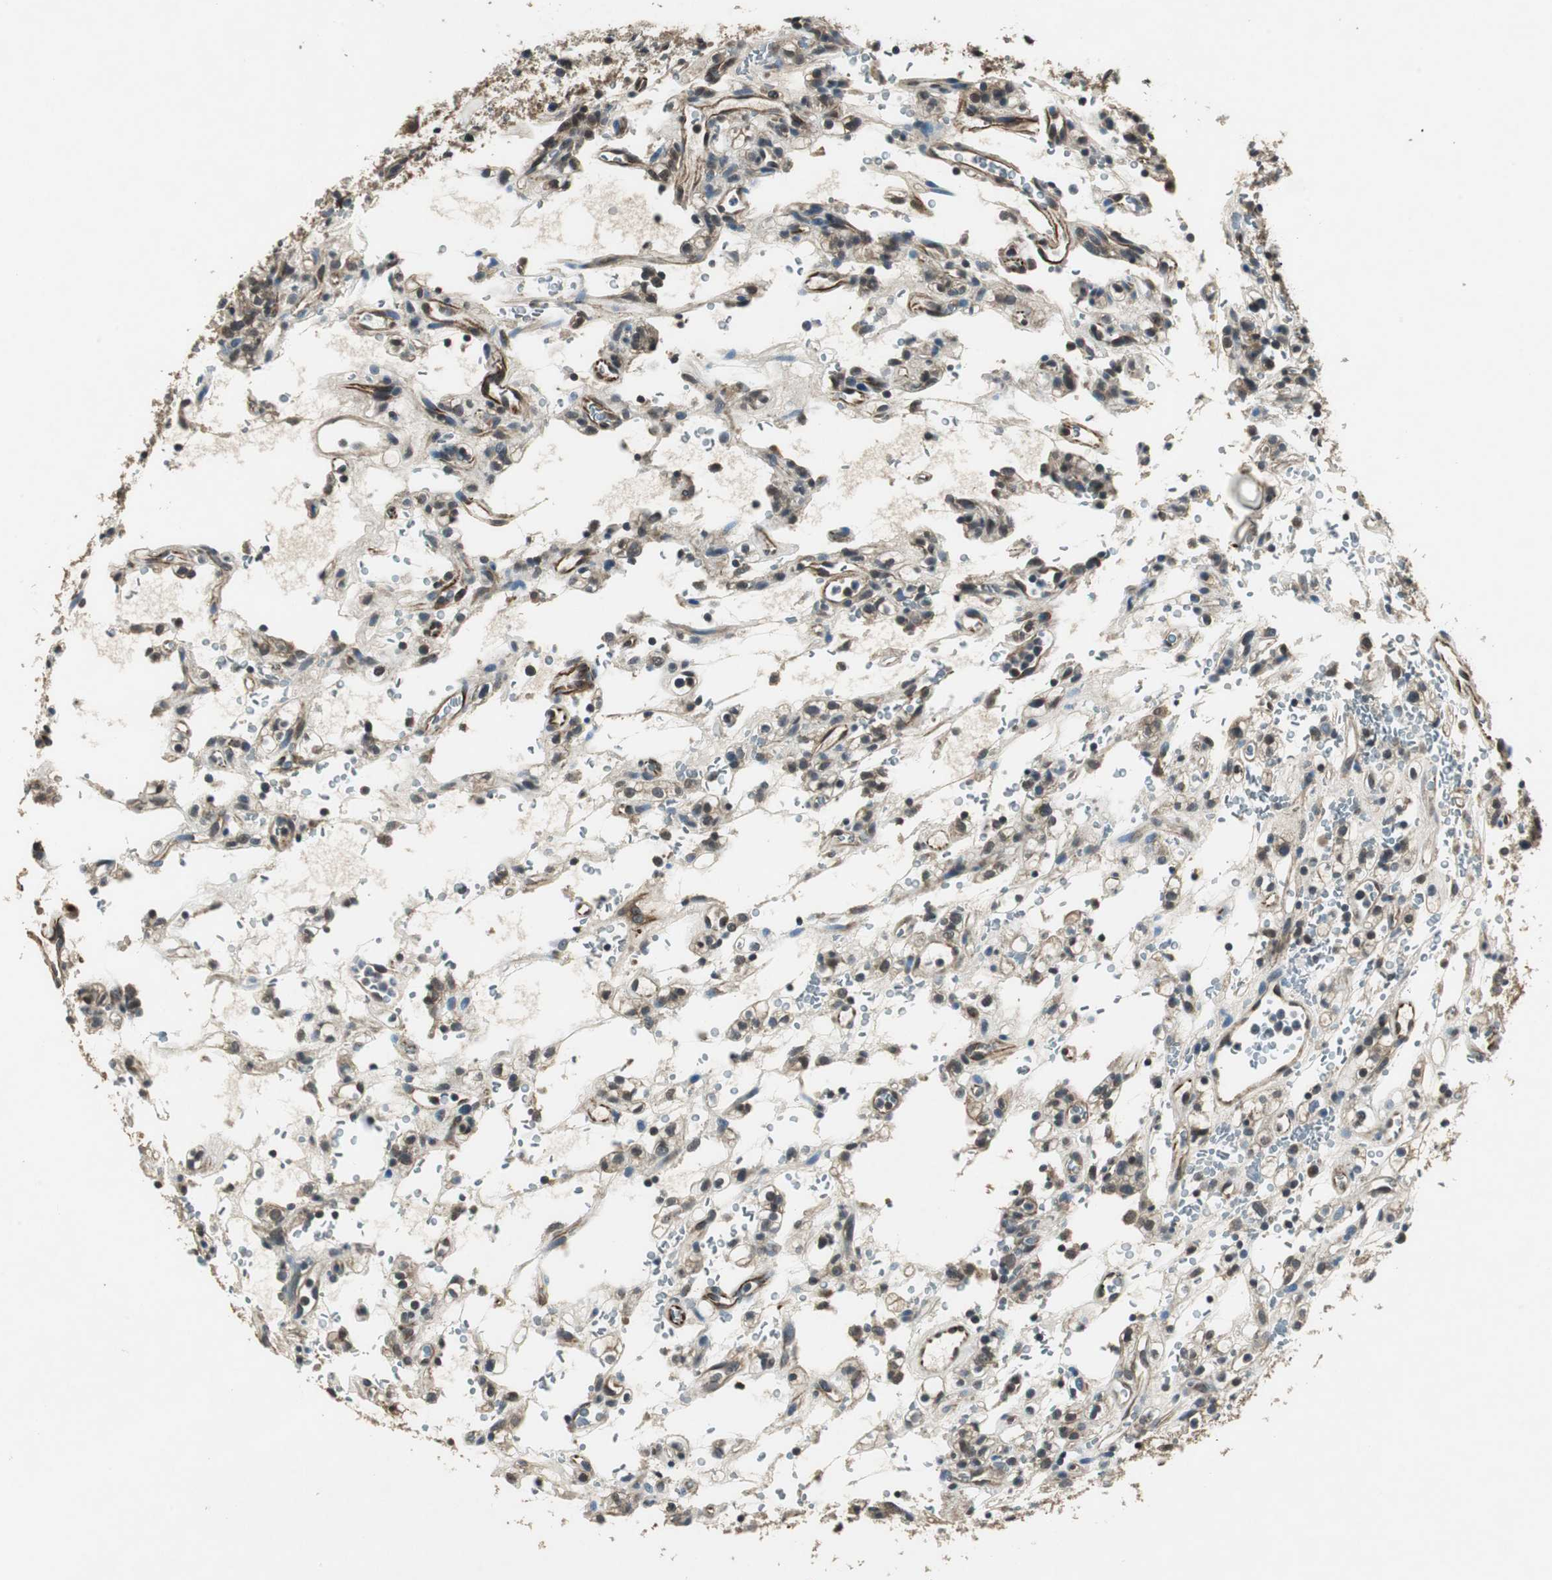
{"staining": {"intensity": "weak", "quantity": "25%-75%", "location": "cytoplasmic/membranous,nuclear"}, "tissue": "renal cancer", "cell_type": "Tumor cells", "image_type": "cancer", "snomed": [{"axis": "morphology", "description": "Normal tissue, NOS"}, {"axis": "morphology", "description": "Adenocarcinoma, NOS"}, {"axis": "topography", "description": "Kidney"}], "caption": "Adenocarcinoma (renal) was stained to show a protein in brown. There is low levels of weak cytoplasmic/membranous and nuclear positivity in about 25%-75% of tumor cells.", "gene": "PSMB4", "patient": {"sex": "female", "age": 72}}